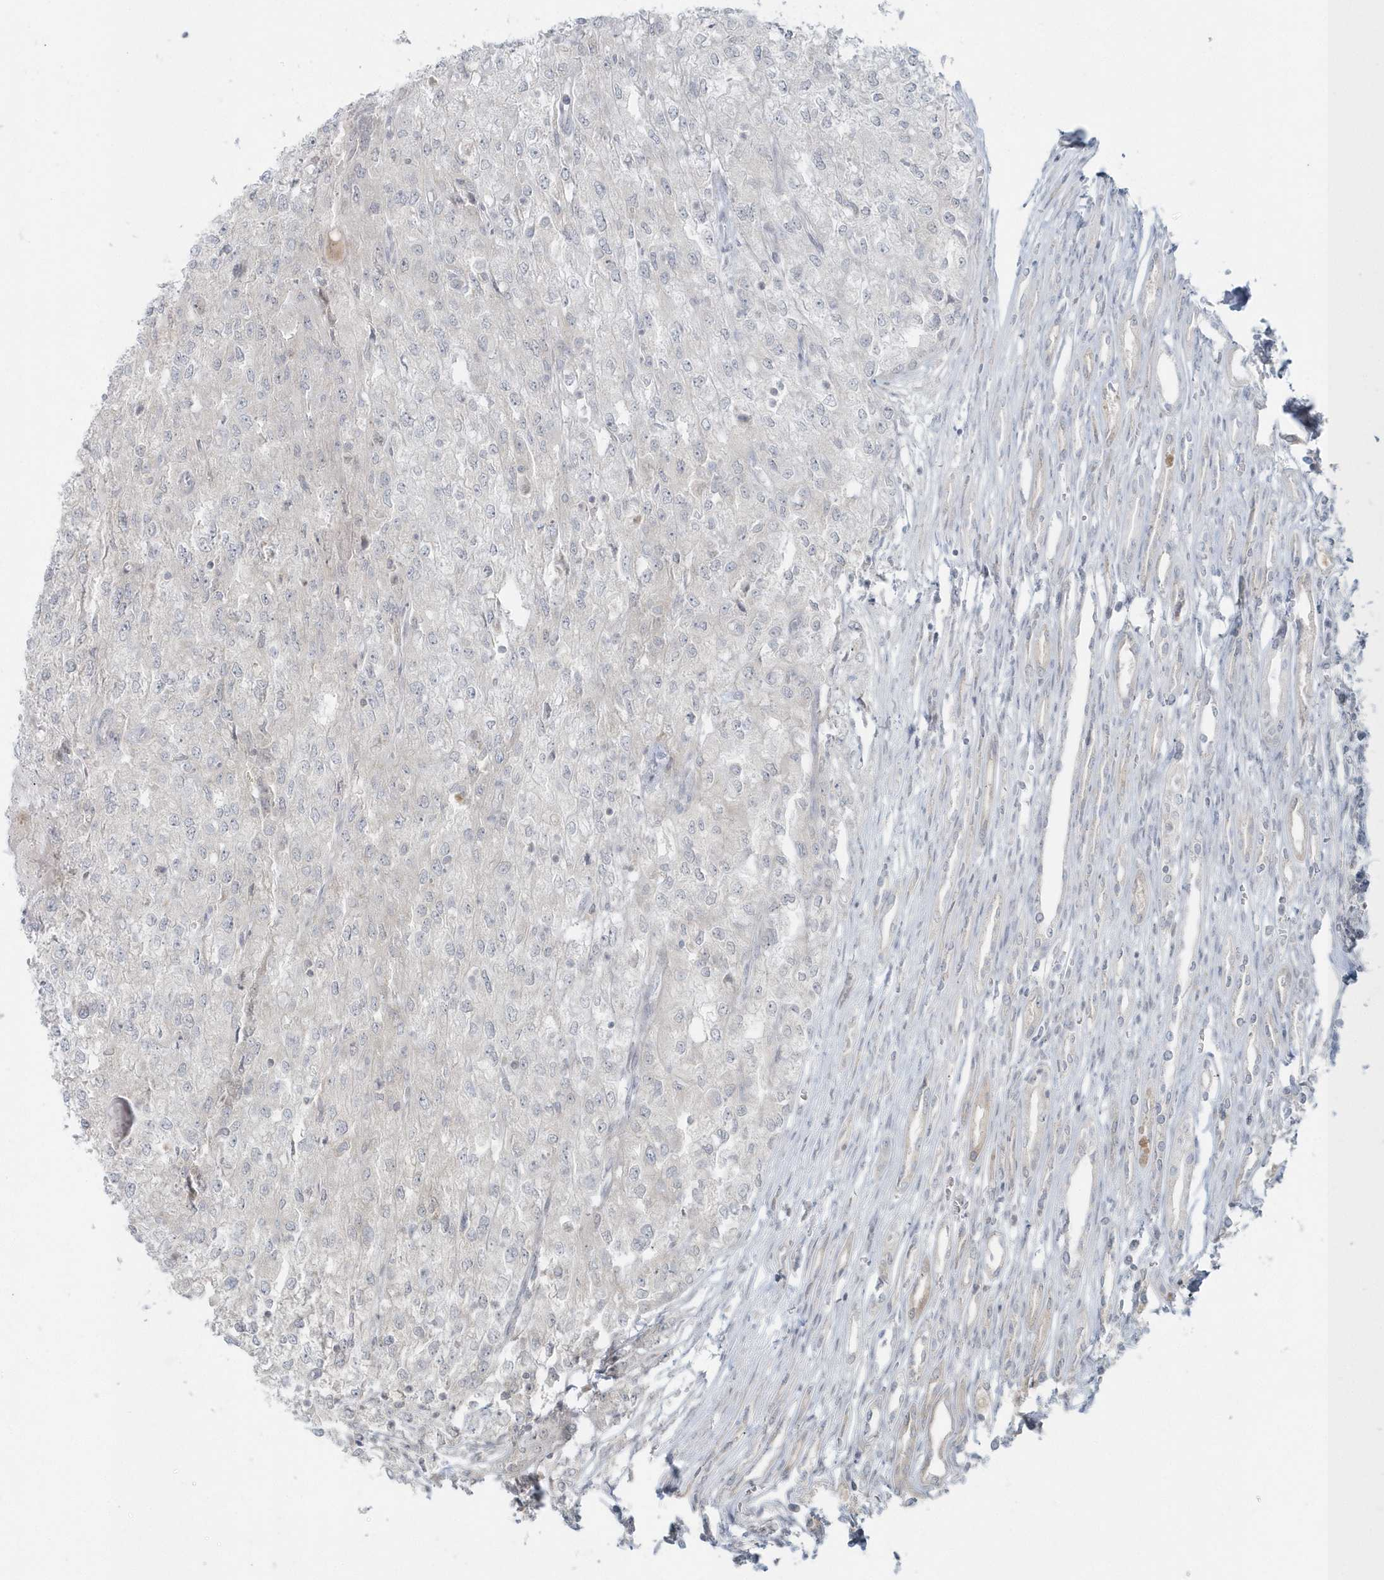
{"staining": {"intensity": "negative", "quantity": "none", "location": "none"}, "tissue": "renal cancer", "cell_type": "Tumor cells", "image_type": "cancer", "snomed": [{"axis": "morphology", "description": "Adenocarcinoma, NOS"}, {"axis": "topography", "description": "Kidney"}], "caption": "Adenocarcinoma (renal) stained for a protein using immunohistochemistry displays no staining tumor cells.", "gene": "BLTP3A", "patient": {"sex": "female", "age": 54}}